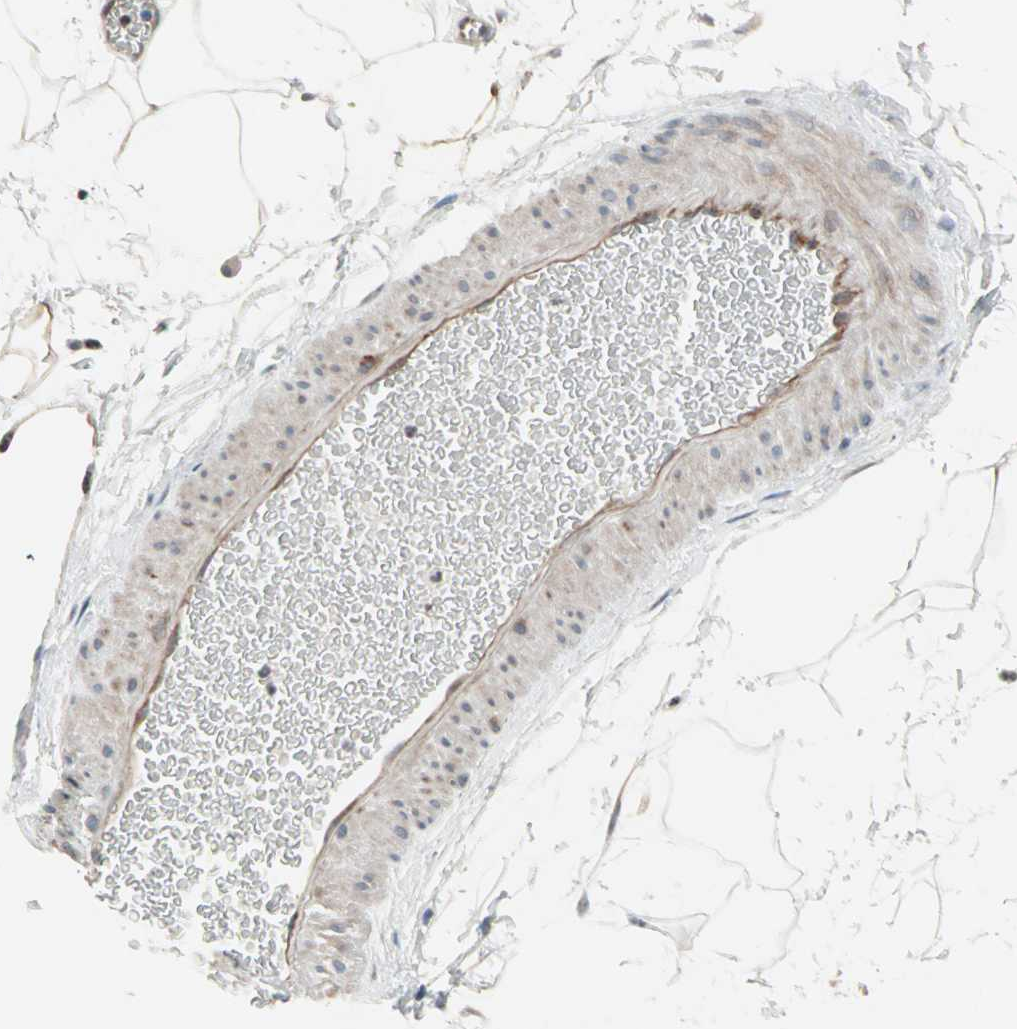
{"staining": {"intensity": "negative", "quantity": "none", "location": "none"}, "tissue": "adipose tissue", "cell_type": "Adipocytes", "image_type": "normal", "snomed": [{"axis": "morphology", "description": "Normal tissue, NOS"}, {"axis": "topography", "description": "Soft tissue"}], "caption": "The photomicrograph displays no staining of adipocytes in unremarkable adipose tissue.", "gene": "CAND2", "patient": {"sex": "male", "age": 72}}